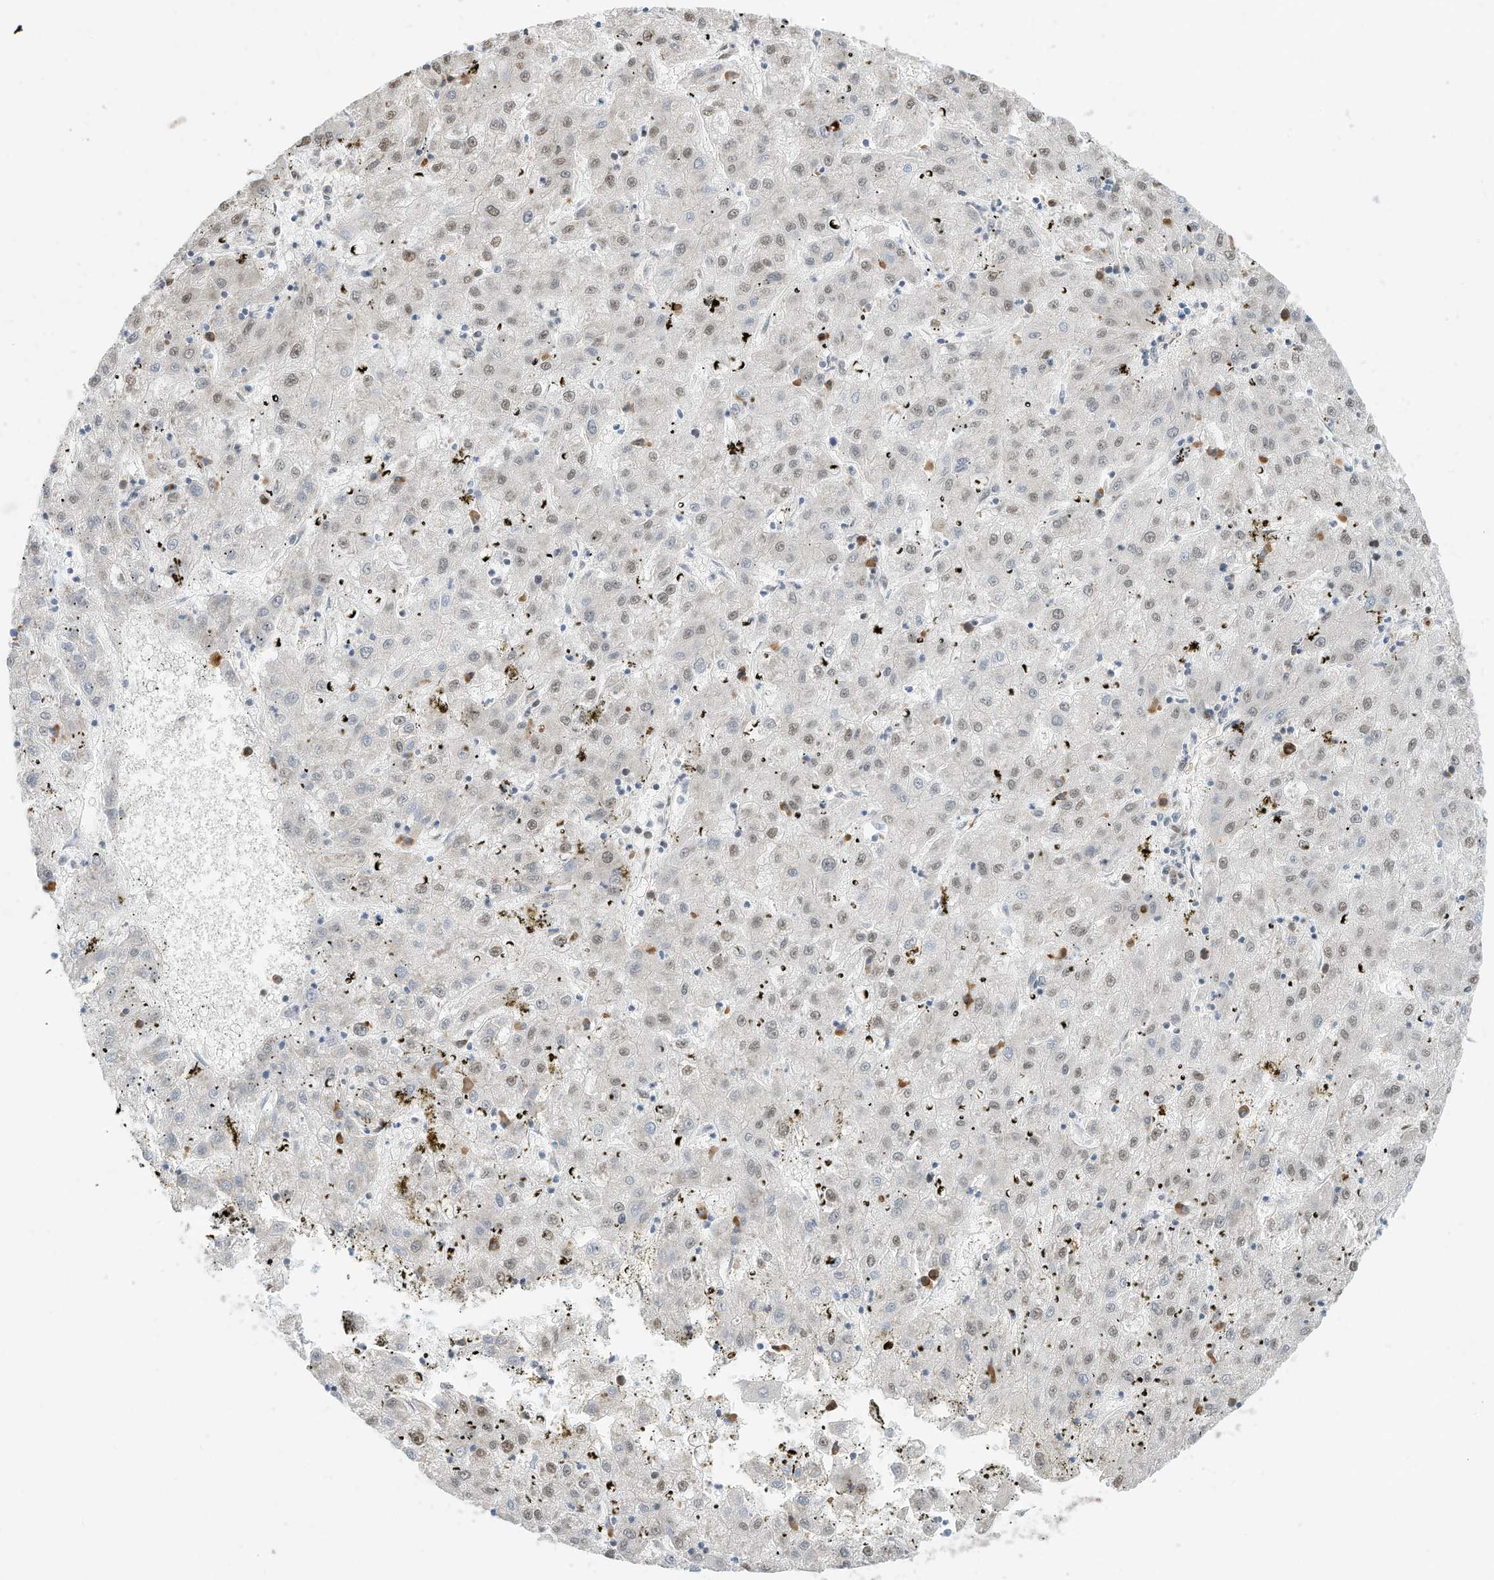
{"staining": {"intensity": "weak", "quantity": "25%-75%", "location": "nuclear"}, "tissue": "liver cancer", "cell_type": "Tumor cells", "image_type": "cancer", "snomed": [{"axis": "morphology", "description": "Carcinoma, Hepatocellular, NOS"}, {"axis": "topography", "description": "Liver"}], "caption": "Hepatocellular carcinoma (liver) stained with DAB (3,3'-diaminobenzidine) IHC exhibits low levels of weak nuclear positivity in about 25%-75% of tumor cells. (brown staining indicates protein expression, while blue staining denotes nuclei).", "gene": "ZNF195", "patient": {"sex": "male", "age": 72}}